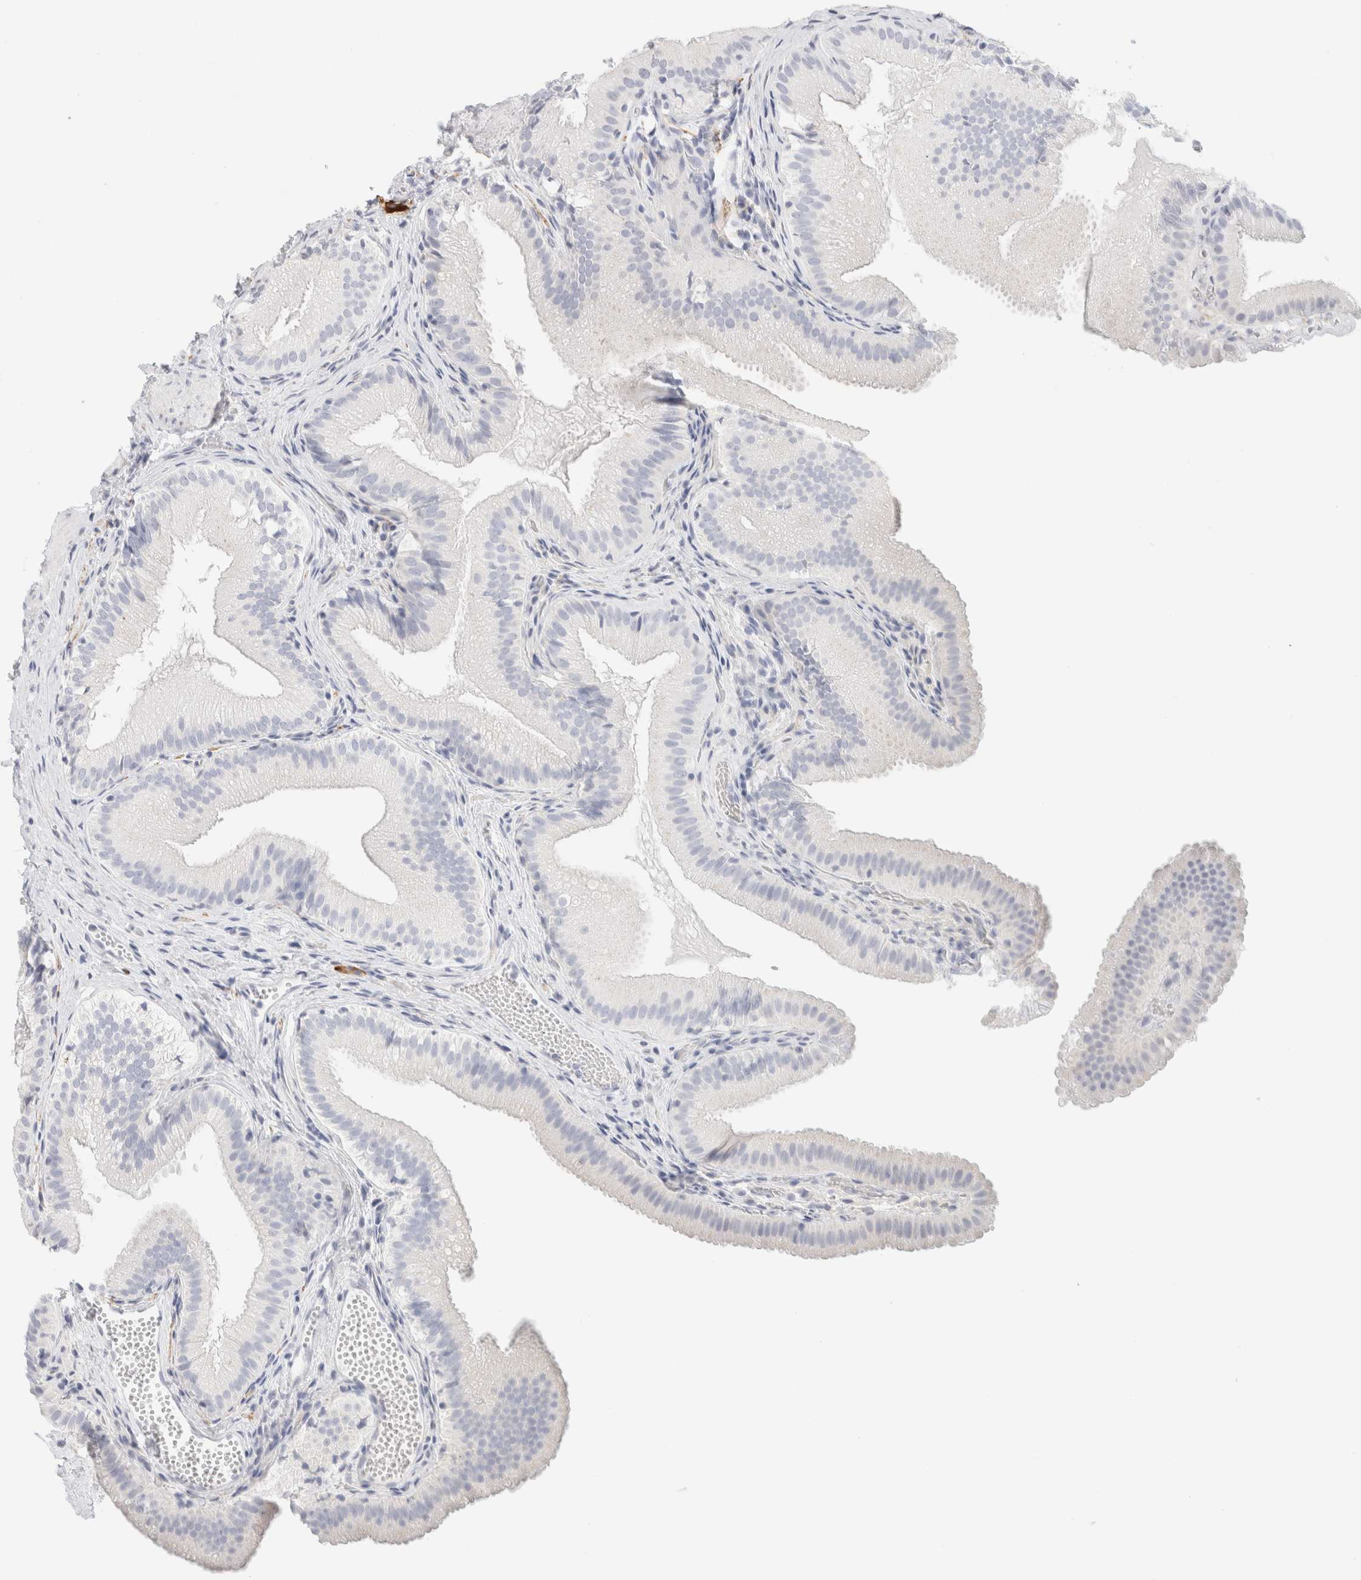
{"staining": {"intensity": "negative", "quantity": "none", "location": "none"}, "tissue": "gallbladder", "cell_type": "Glandular cells", "image_type": "normal", "snomed": [{"axis": "morphology", "description": "Normal tissue, NOS"}, {"axis": "topography", "description": "Gallbladder"}], "caption": "Immunohistochemical staining of normal gallbladder shows no significant staining in glandular cells.", "gene": "RTN4", "patient": {"sex": "female", "age": 30}}